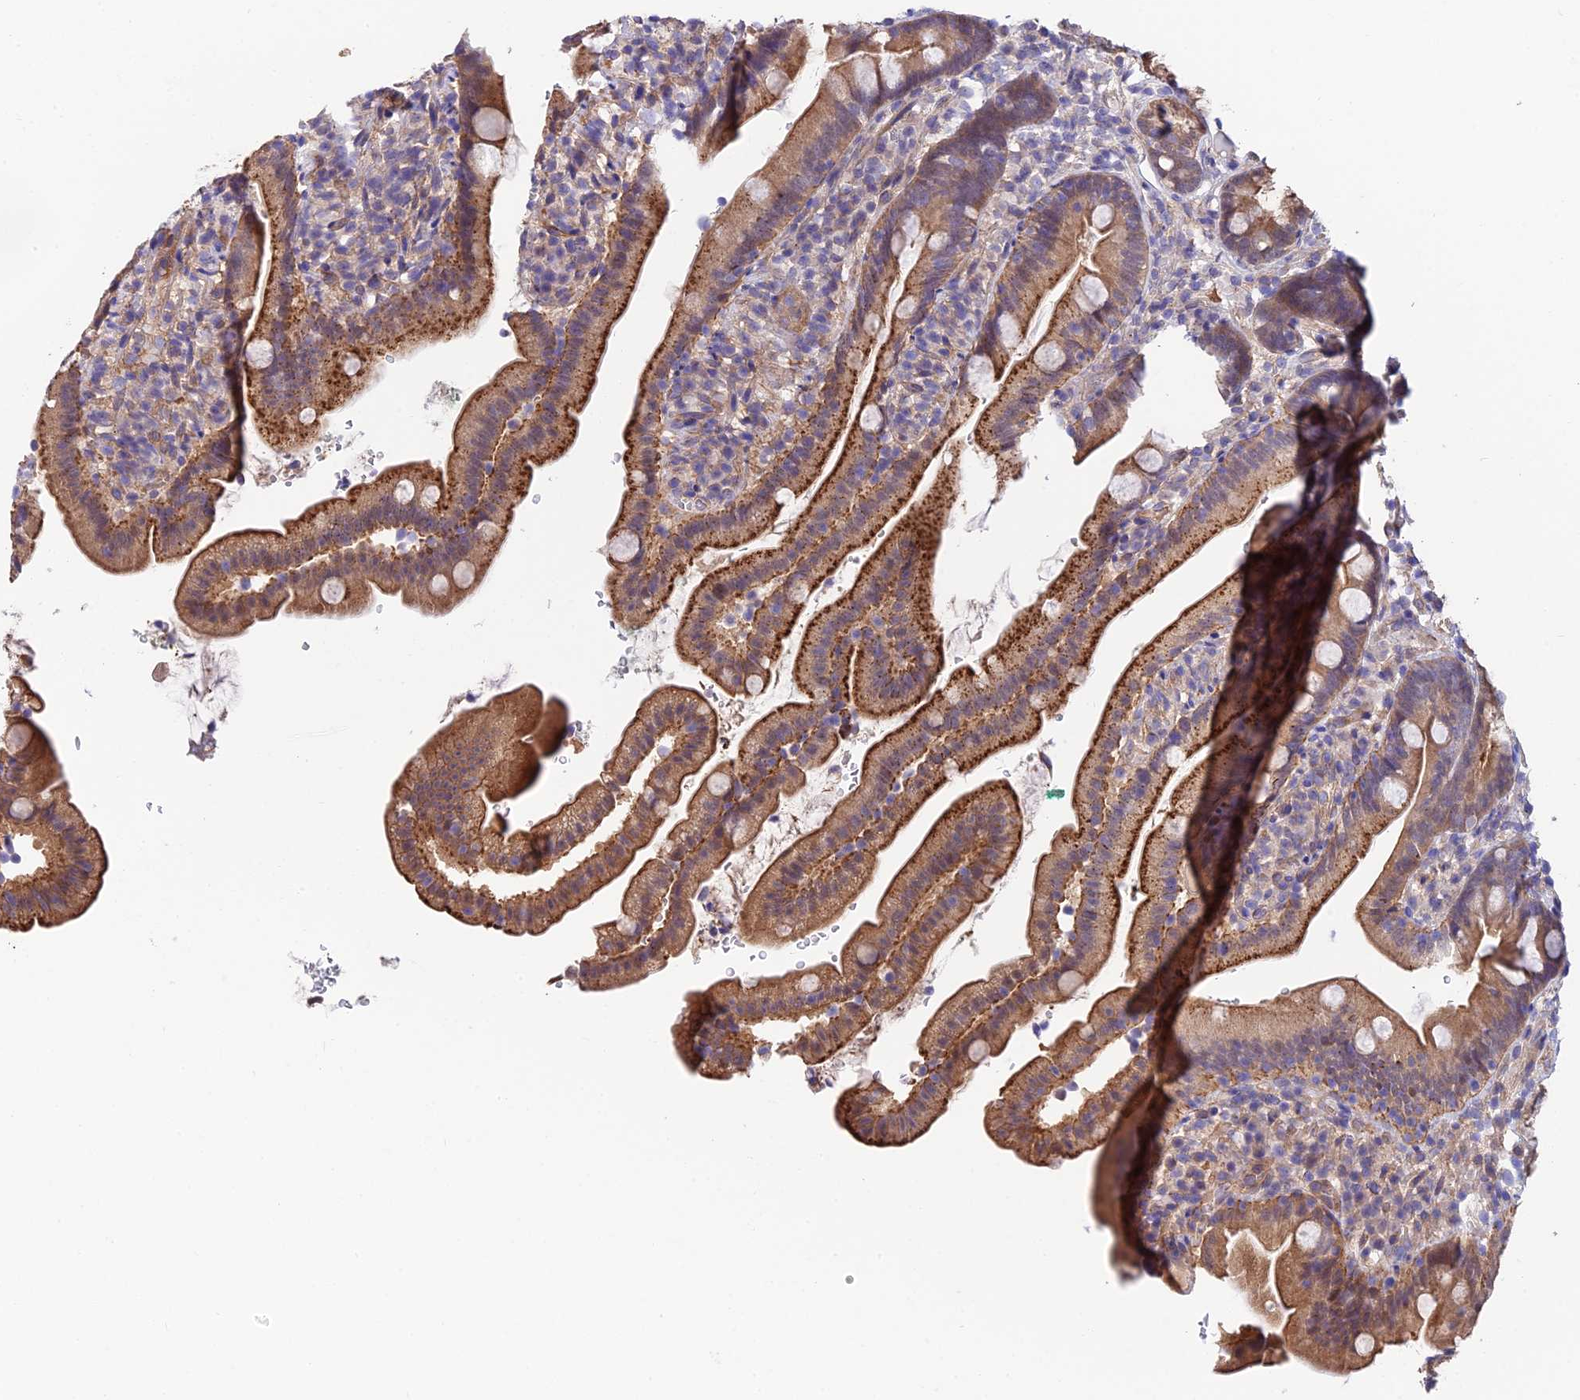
{"staining": {"intensity": "strong", "quantity": ">75%", "location": "cytoplasmic/membranous"}, "tissue": "duodenum", "cell_type": "Glandular cells", "image_type": "normal", "snomed": [{"axis": "morphology", "description": "Normal tissue, NOS"}, {"axis": "topography", "description": "Duodenum"}], "caption": "Glandular cells display high levels of strong cytoplasmic/membranous positivity in about >75% of cells in normal human duodenum. The staining was performed using DAB, with brown indicating positive protein expression. Nuclei are stained blue with hematoxylin.", "gene": "QRFP", "patient": {"sex": "female", "age": 67}}